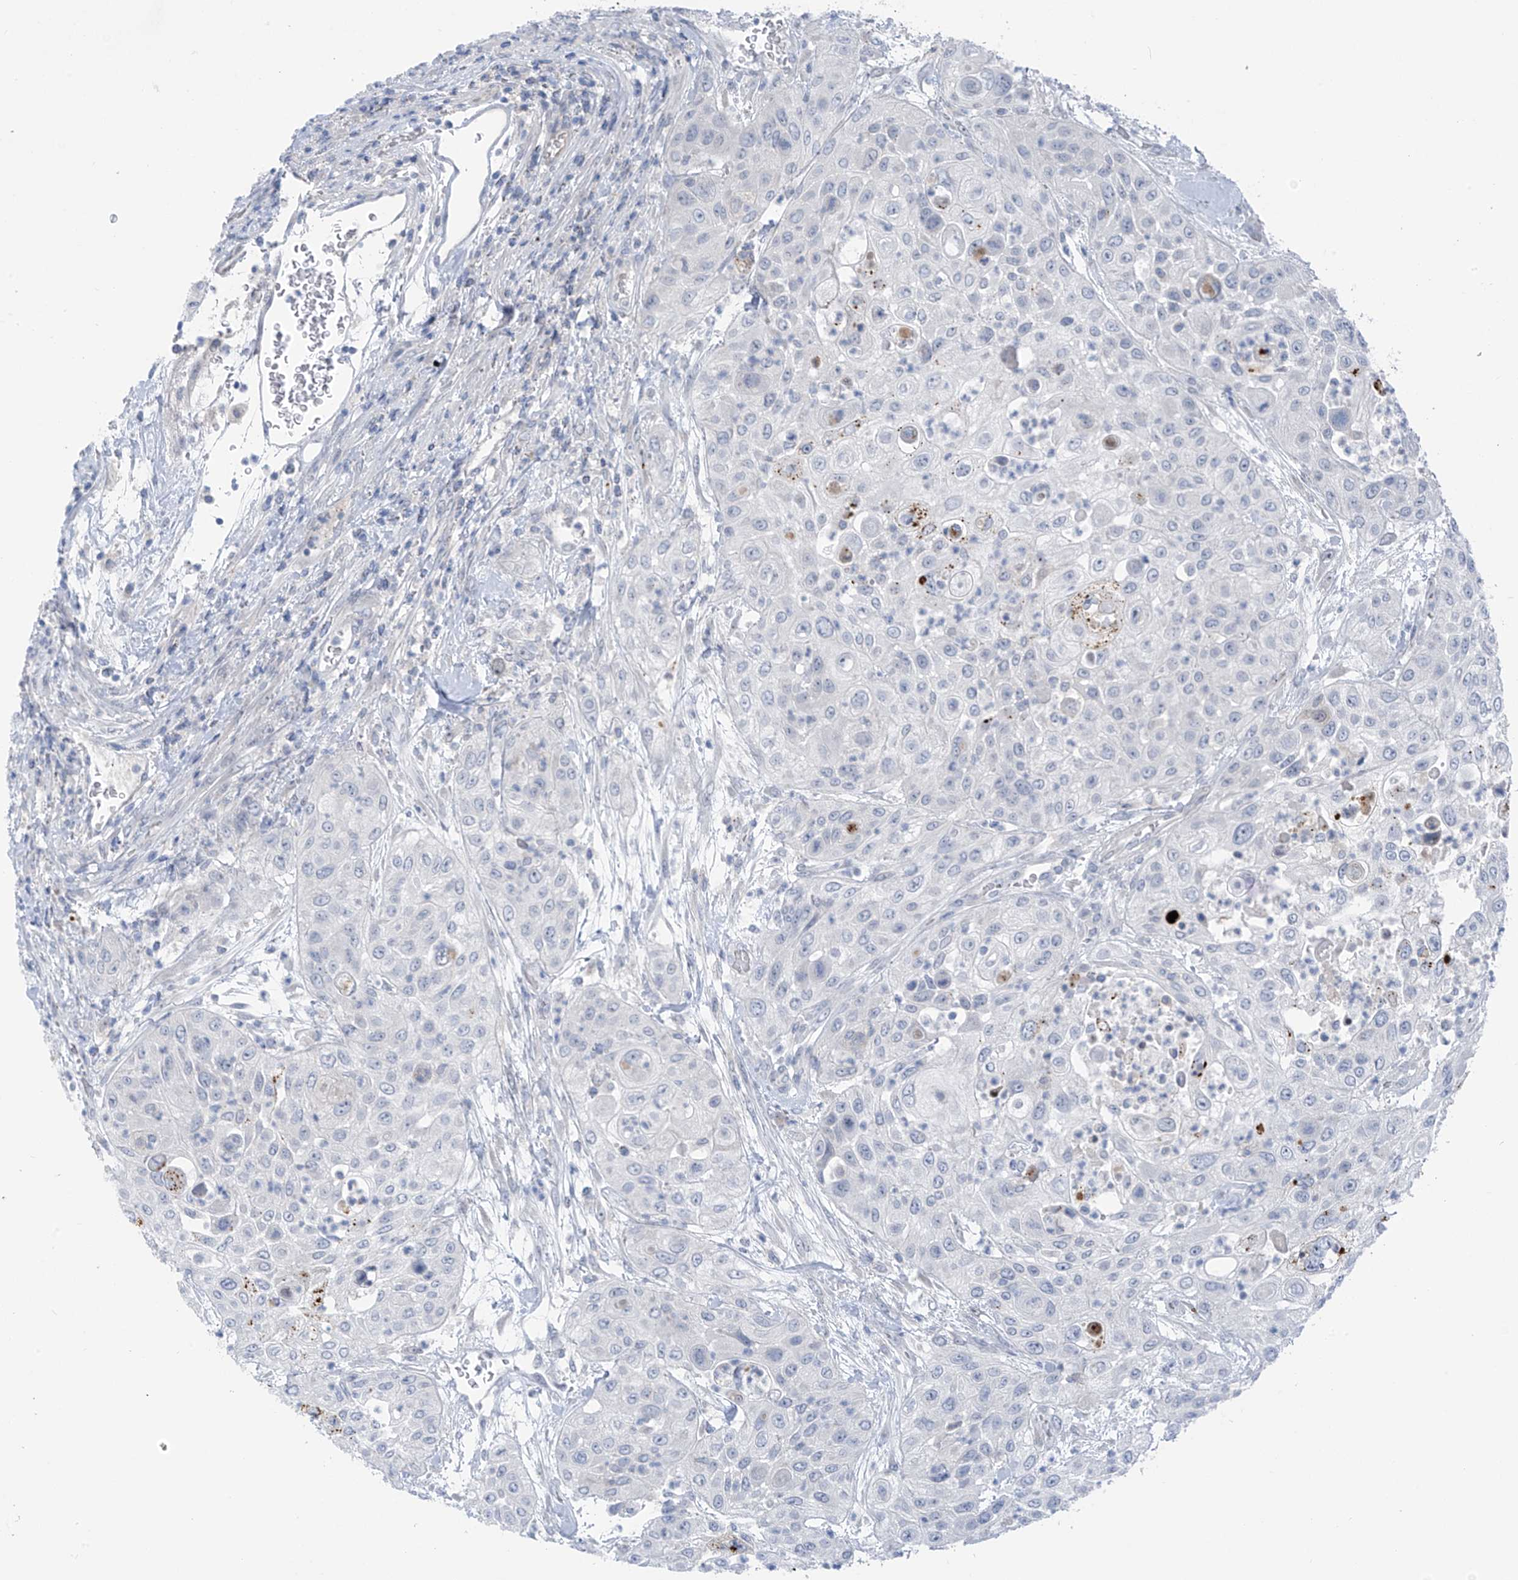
{"staining": {"intensity": "negative", "quantity": "none", "location": "none"}, "tissue": "urothelial cancer", "cell_type": "Tumor cells", "image_type": "cancer", "snomed": [{"axis": "morphology", "description": "Urothelial carcinoma, High grade"}, {"axis": "topography", "description": "Urinary bladder"}], "caption": "This image is of high-grade urothelial carcinoma stained with IHC to label a protein in brown with the nuclei are counter-stained blue. There is no positivity in tumor cells.", "gene": "ZNF793", "patient": {"sex": "female", "age": 79}}